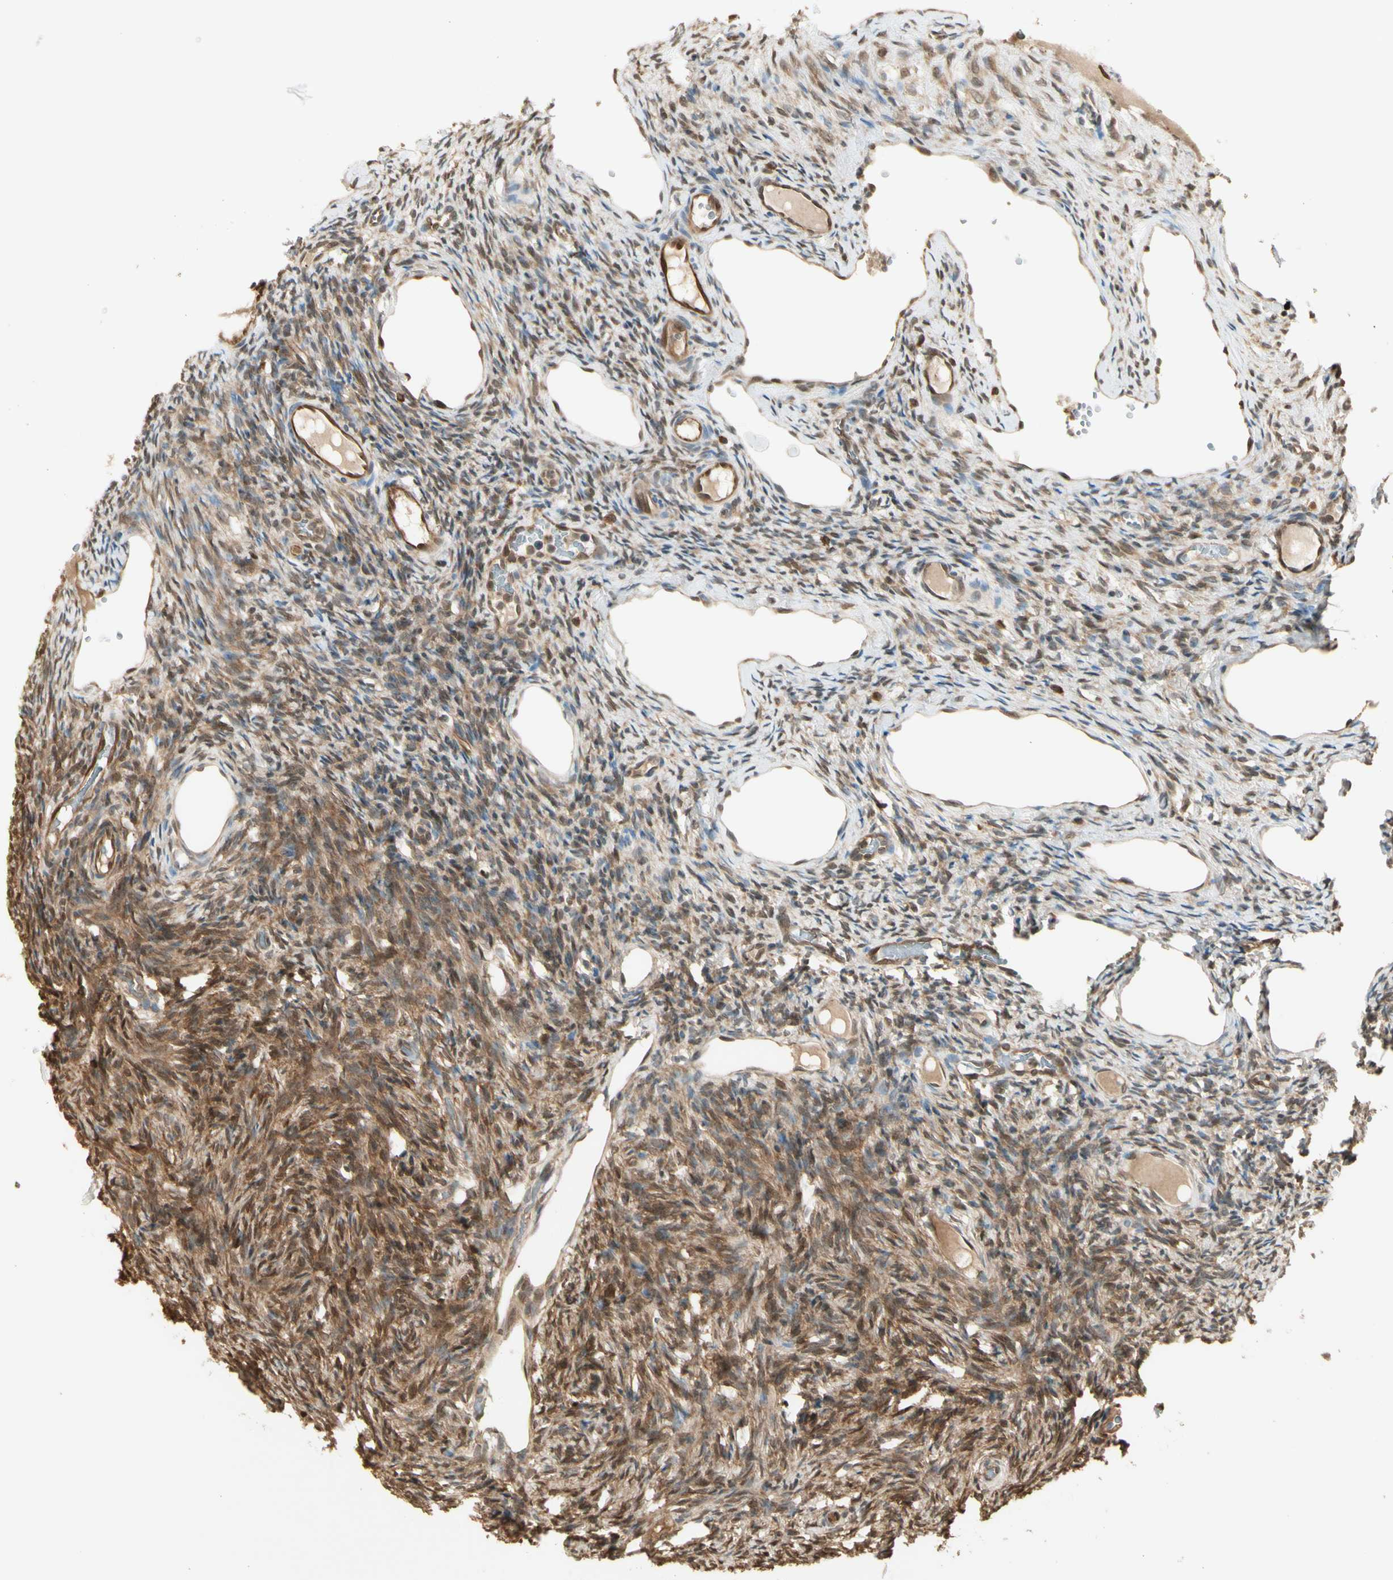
{"staining": {"intensity": "moderate", "quantity": ">75%", "location": "cytoplasmic/membranous,nuclear"}, "tissue": "ovary", "cell_type": "Ovarian stroma cells", "image_type": "normal", "snomed": [{"axis": "morphology", "description": "Normal tissue, NOS"}, {"axis": "topography", "description": "Ovary"}], "caption": "Immunohistochemistry micrograph of benign ovary stained for a protein (brown), which shows medium levels of moderate cytoplasmic/membranous,nuclear expression in approximately >75% of ovarian stroma cells.", "gene": "SERPINB6", "patient": {"sex": "female", "age": 33}}